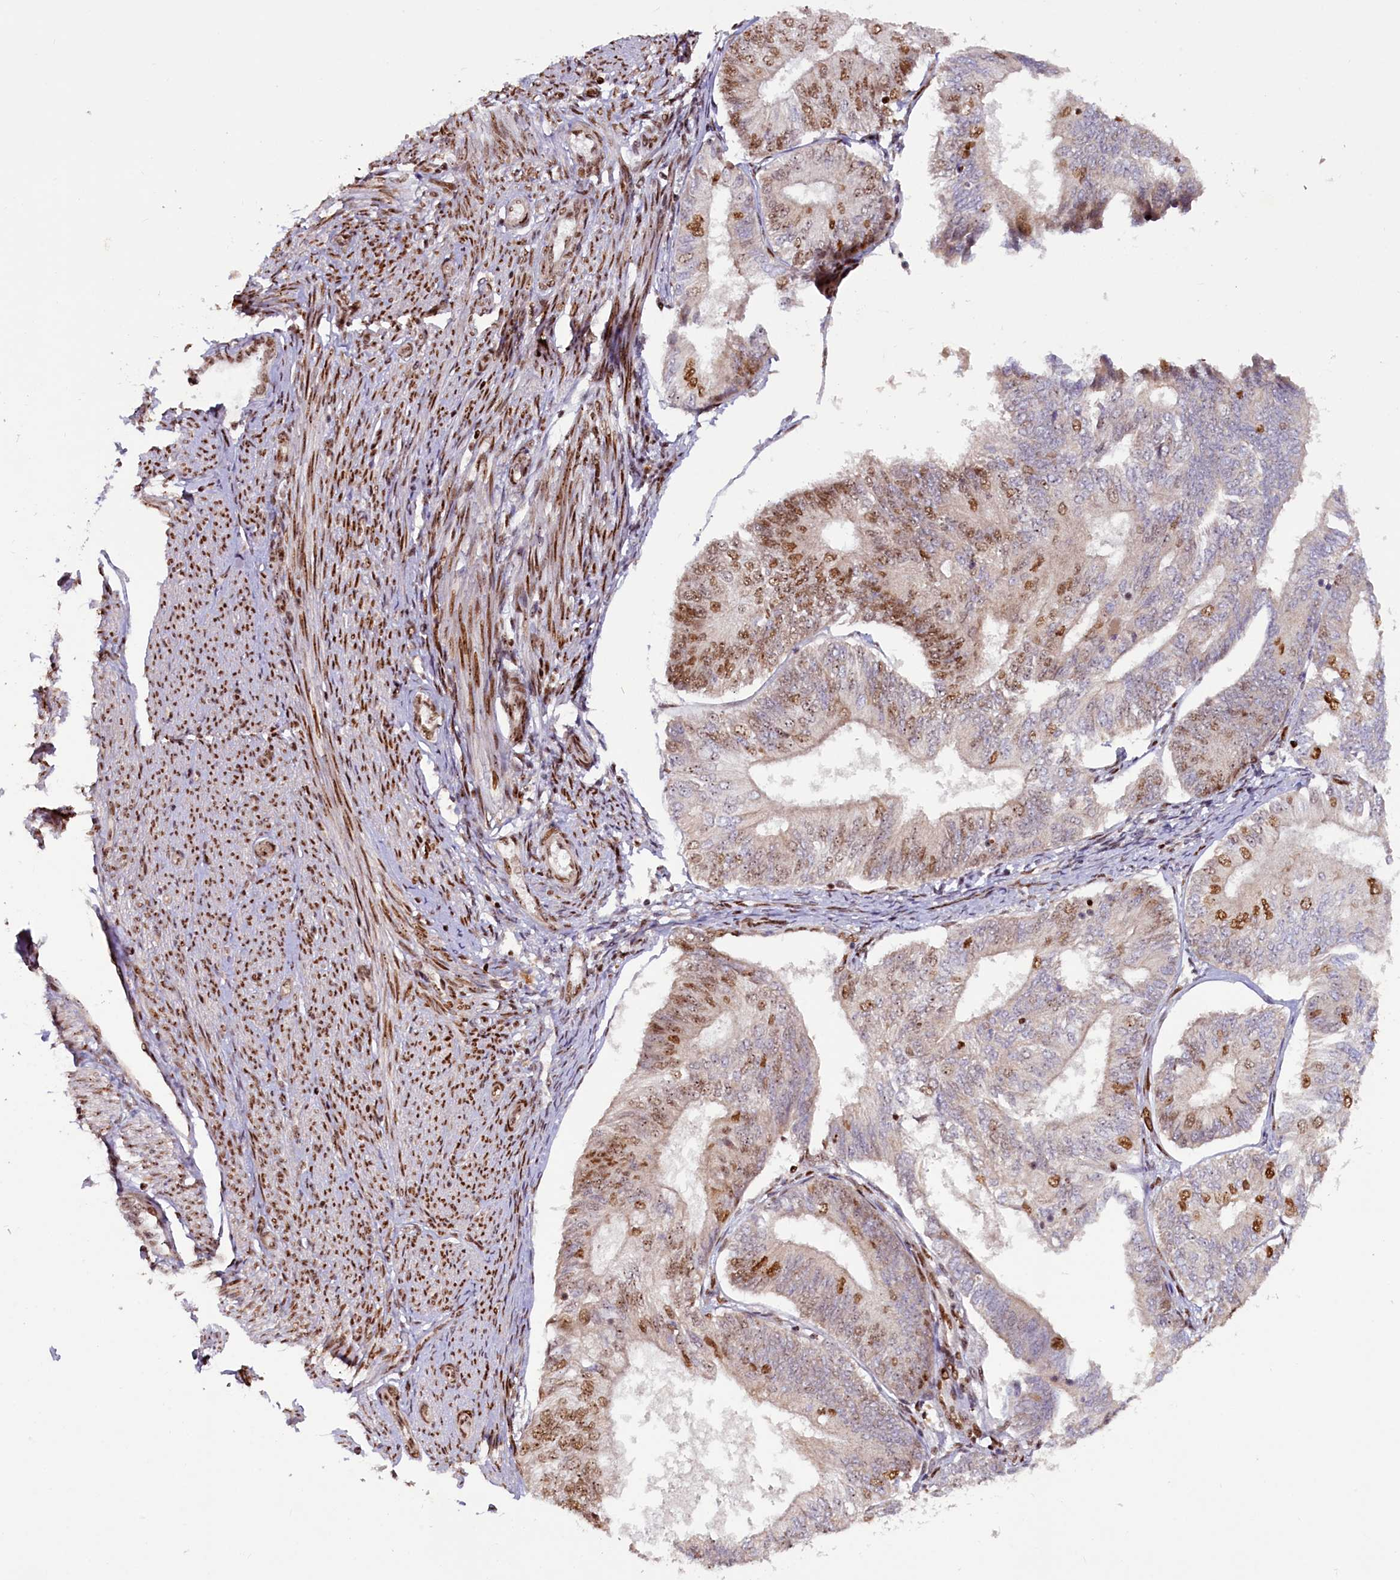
{"staining": {"intensity": "moderate", "quantity": "25%-75%", "location": "nuclear"}, "tissue": "endometrial cancer", "cell_type": "Tumor cells", "image_type": "cancer", "snomed": [{"axis": "morphology", "description": "Adenocarcinoma, NOS"}, {"axis": "topography", "description": "Endometrium"}], "caption": "Immunohistochemical staining of human adenocarcinoma (endometrial) exhibits medium levels of moderate nuclear protein expression in about 25%-75% of tumor cells.", "gene": "TCOF1", "patient": {"sex": "female", "age": 58}}